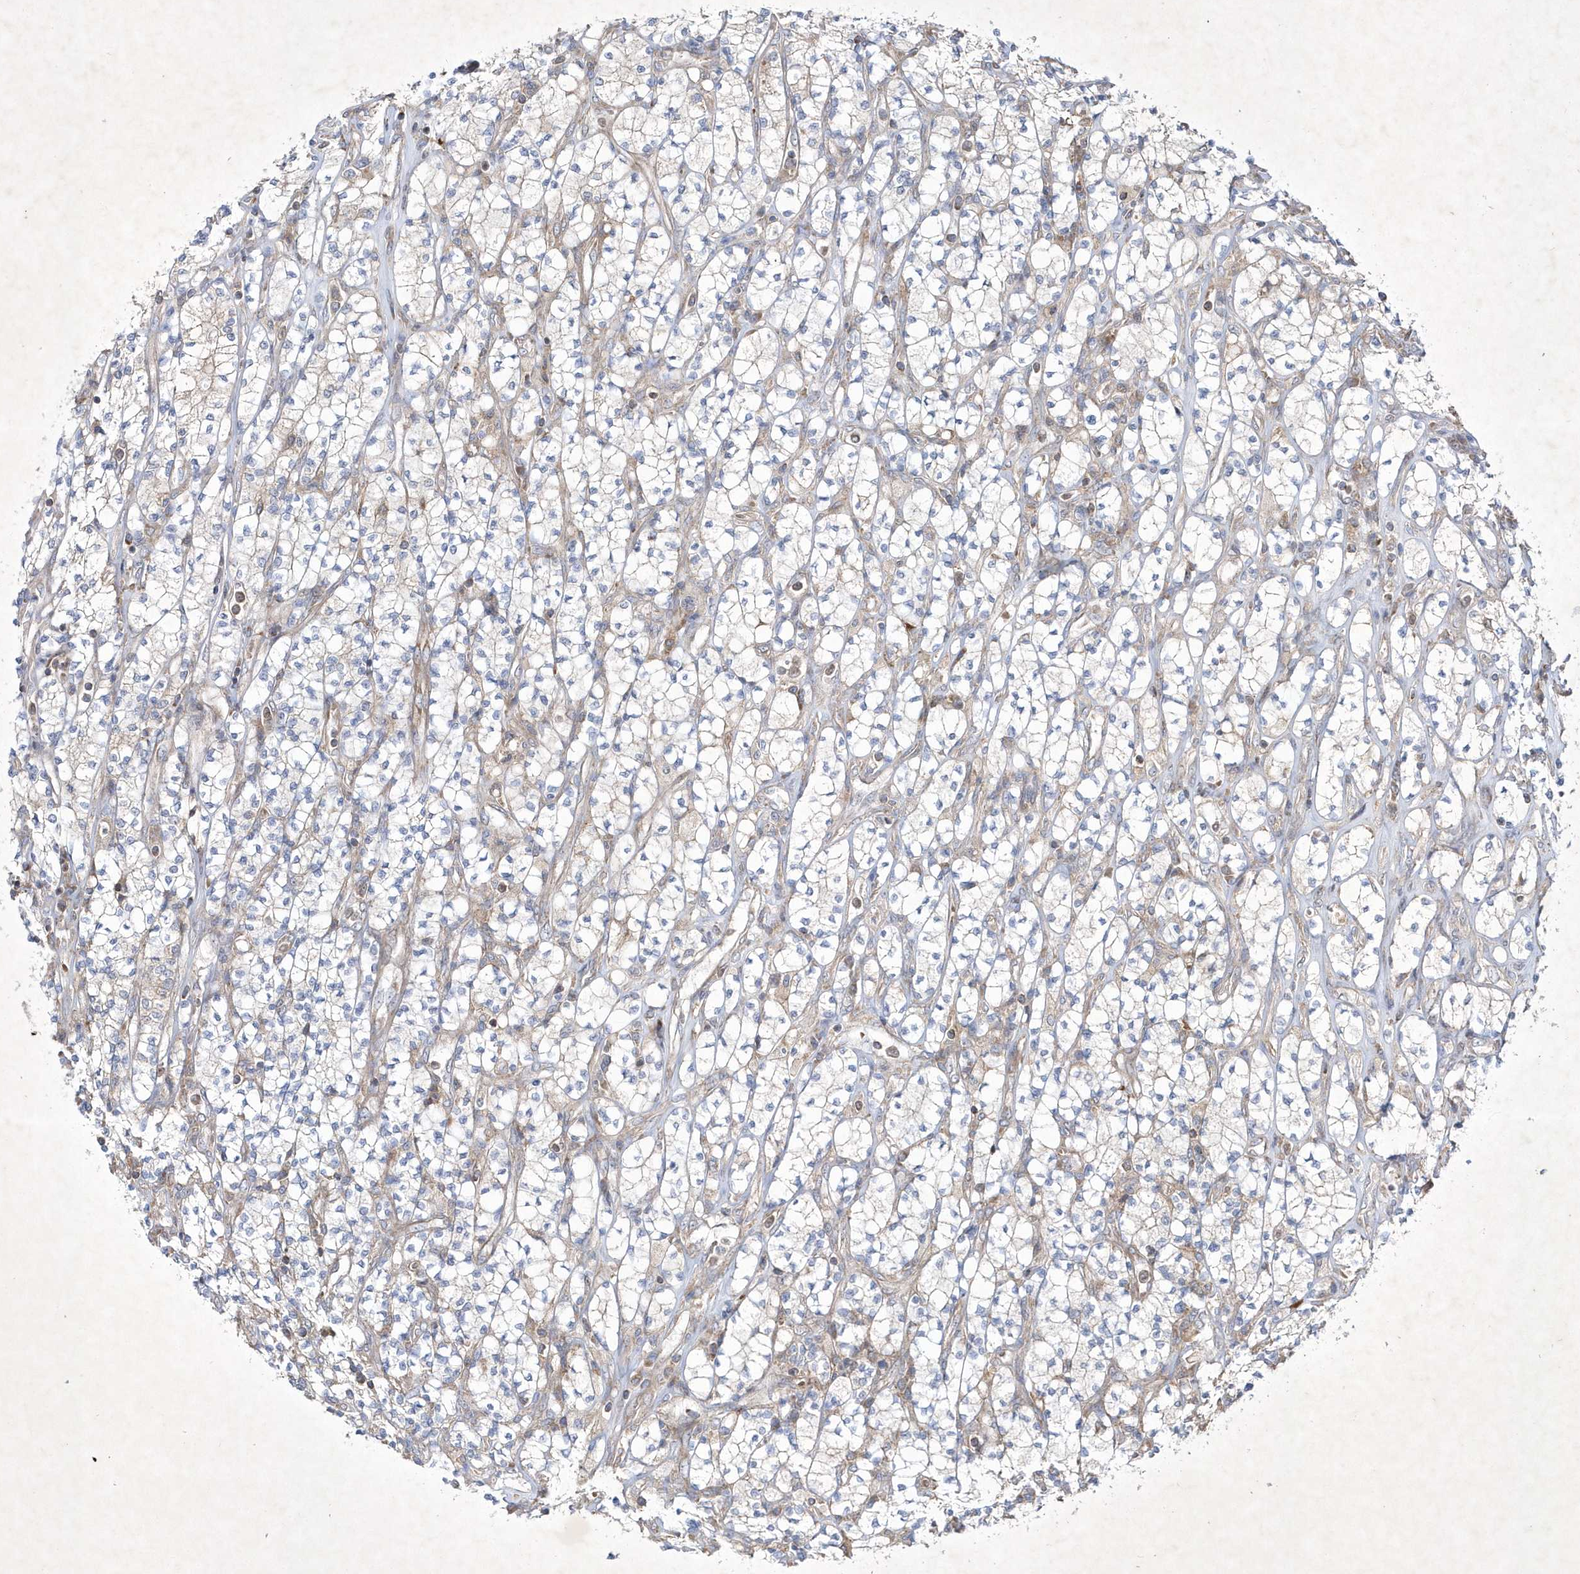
{"staining": {"intensity": "weak", "quantity": "25%-75%", "location": "cytoplasmic/membranous"}, "tissue": "renal cancer", "cell_type": "Tumor cells", "image_type": "cancer", "snomed": [{"axis": "morphology", "description": "Adenocarcinoma, NOS"}, {"axis": "topography", "description": "Kidney"}], "caption": "Tumor cells display low levels of weak cytoplasmic/membranous staining in about 25%-75% of cells in human adenocarcinoma (renal). The staining is performed using DAB (3,3'-diaminobenzidine) brown chromogen to label protein expression. The nuclei are counter-stained blue using hematoxylin.", "gene": "OPA1", "patient": {"sex": "male", "age": 77}}